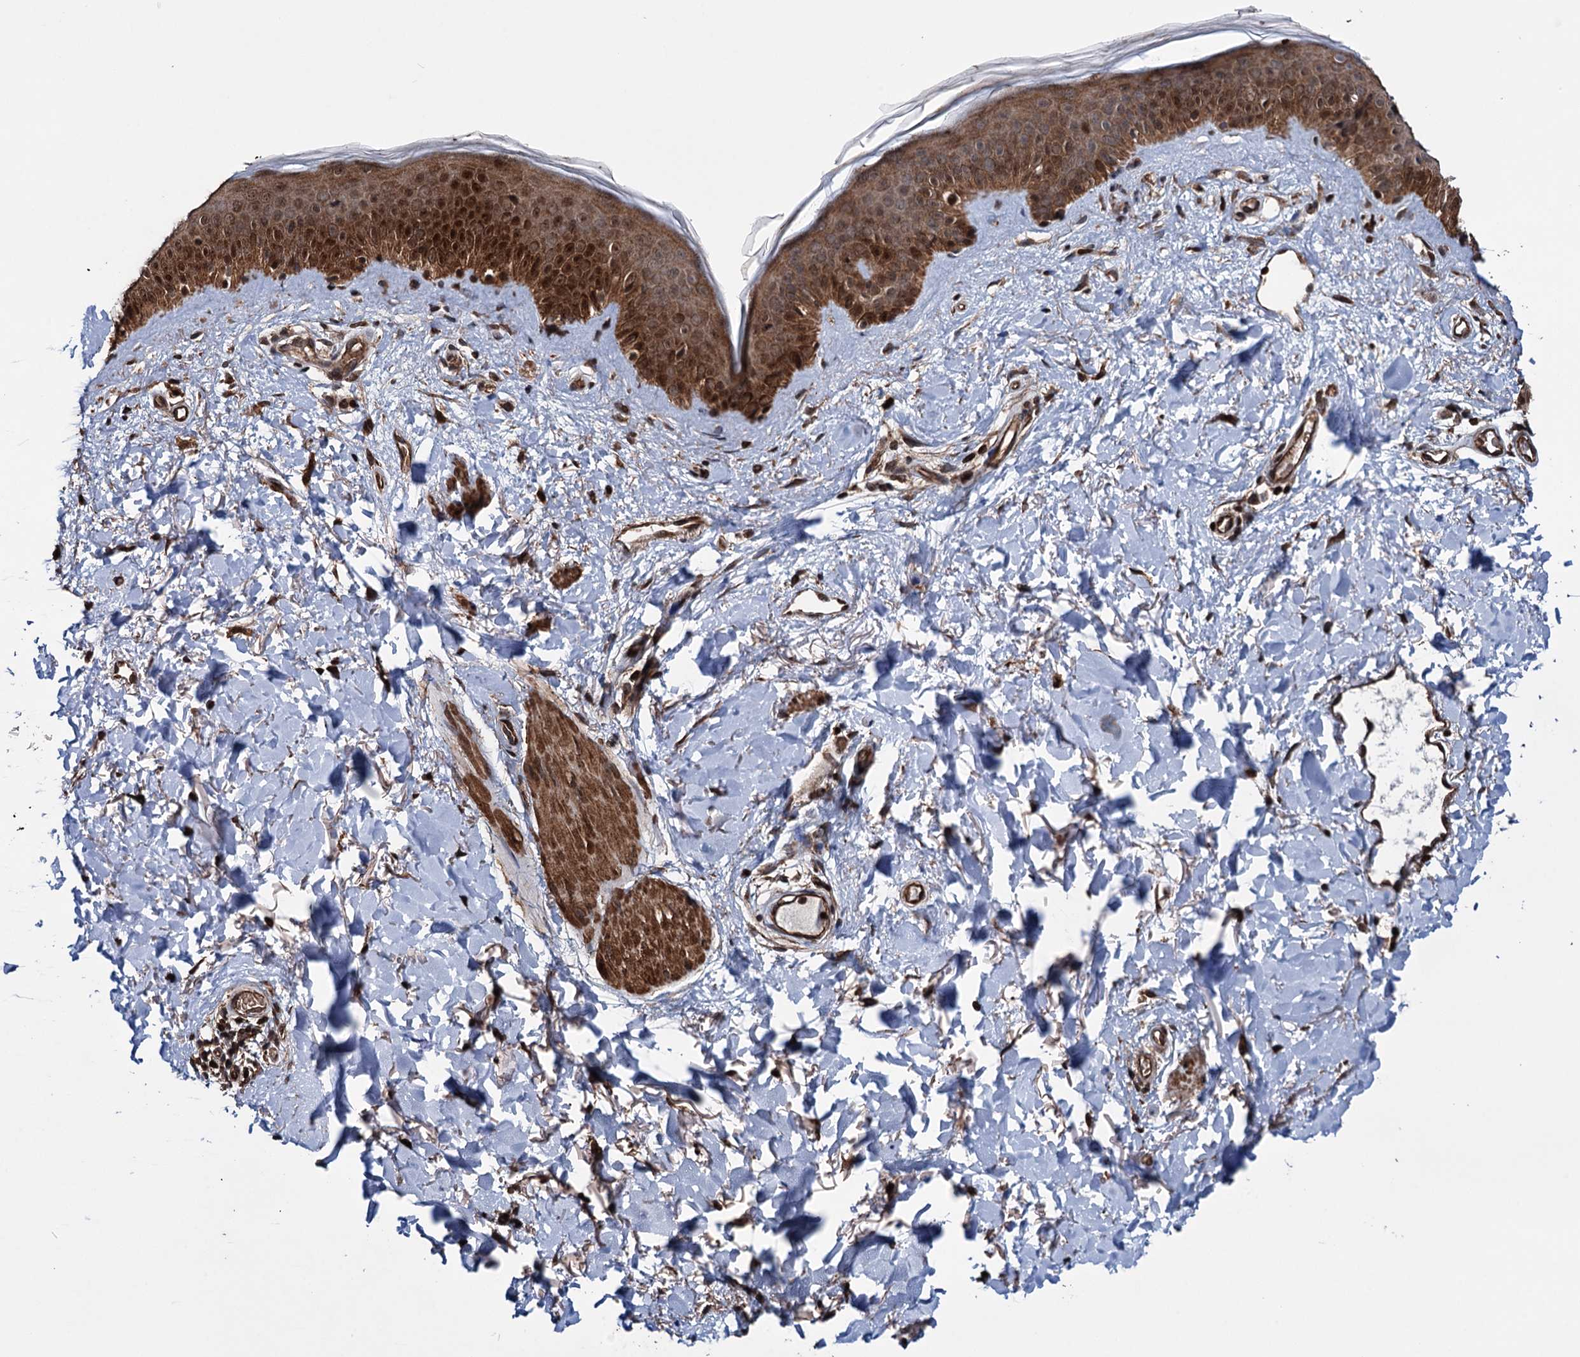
{"staining": {"intensity": "strong", "quantity": ">75%", "location": "cytoplasmic/membranous,nuclear"}, "tissue": "skin", "cell_type": "Fibroblasts", "image_type": "normal", "snomed": [{"axis": "morphology", "description": "Normal tissue, NOS"}, {"axis": "topography", "description": "Skin"}], "caption": "DAB immunohistochemical staining of unremarkable human skin reveals strong cytoplasmic/membranous,nuclear protein expression in approximately >75% of fibroblasts.", "gene": "EYA4", "patient": {"sex": "female", "age": 58}}